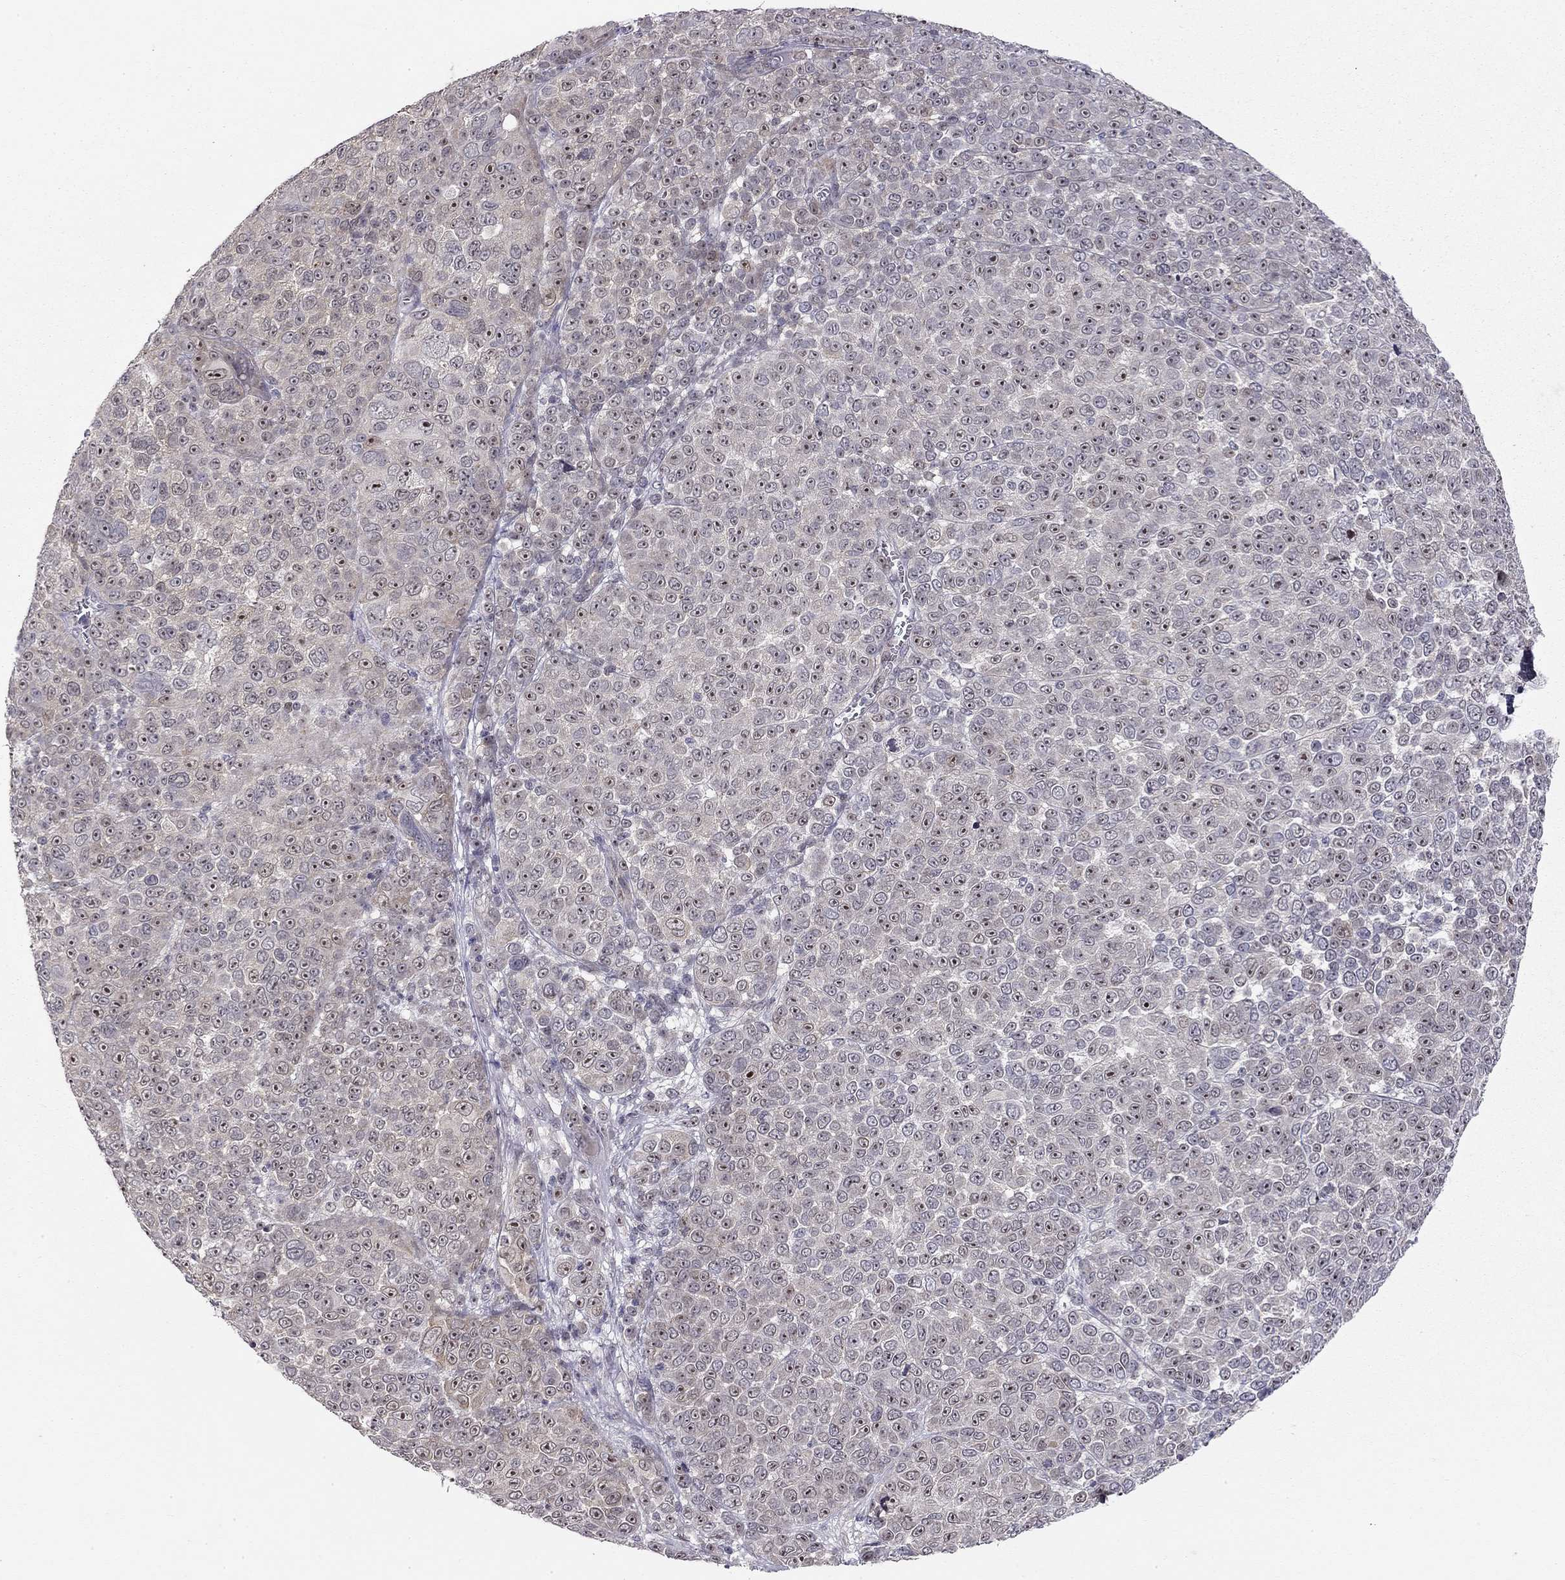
{"staining": {"intensity": "moderate", "quantity": ">75%", "location": "nuclear"}, "tissue": "melanoma", "cell_type": "Tumor cells", "image_type": "cancer", "snomed": [{"axis": "morphology", "description": "Malignant melanoma, NOS"}, {"axis": "topography", "description": "Skin"}], "caption": "Human malignant melanoma stained with a brown dye demonstrates moderate nuclear positive positivity in about >75% of tumor cells.", "gene": "STXBP6", "patient": {"sex": "female", "age": 95}}